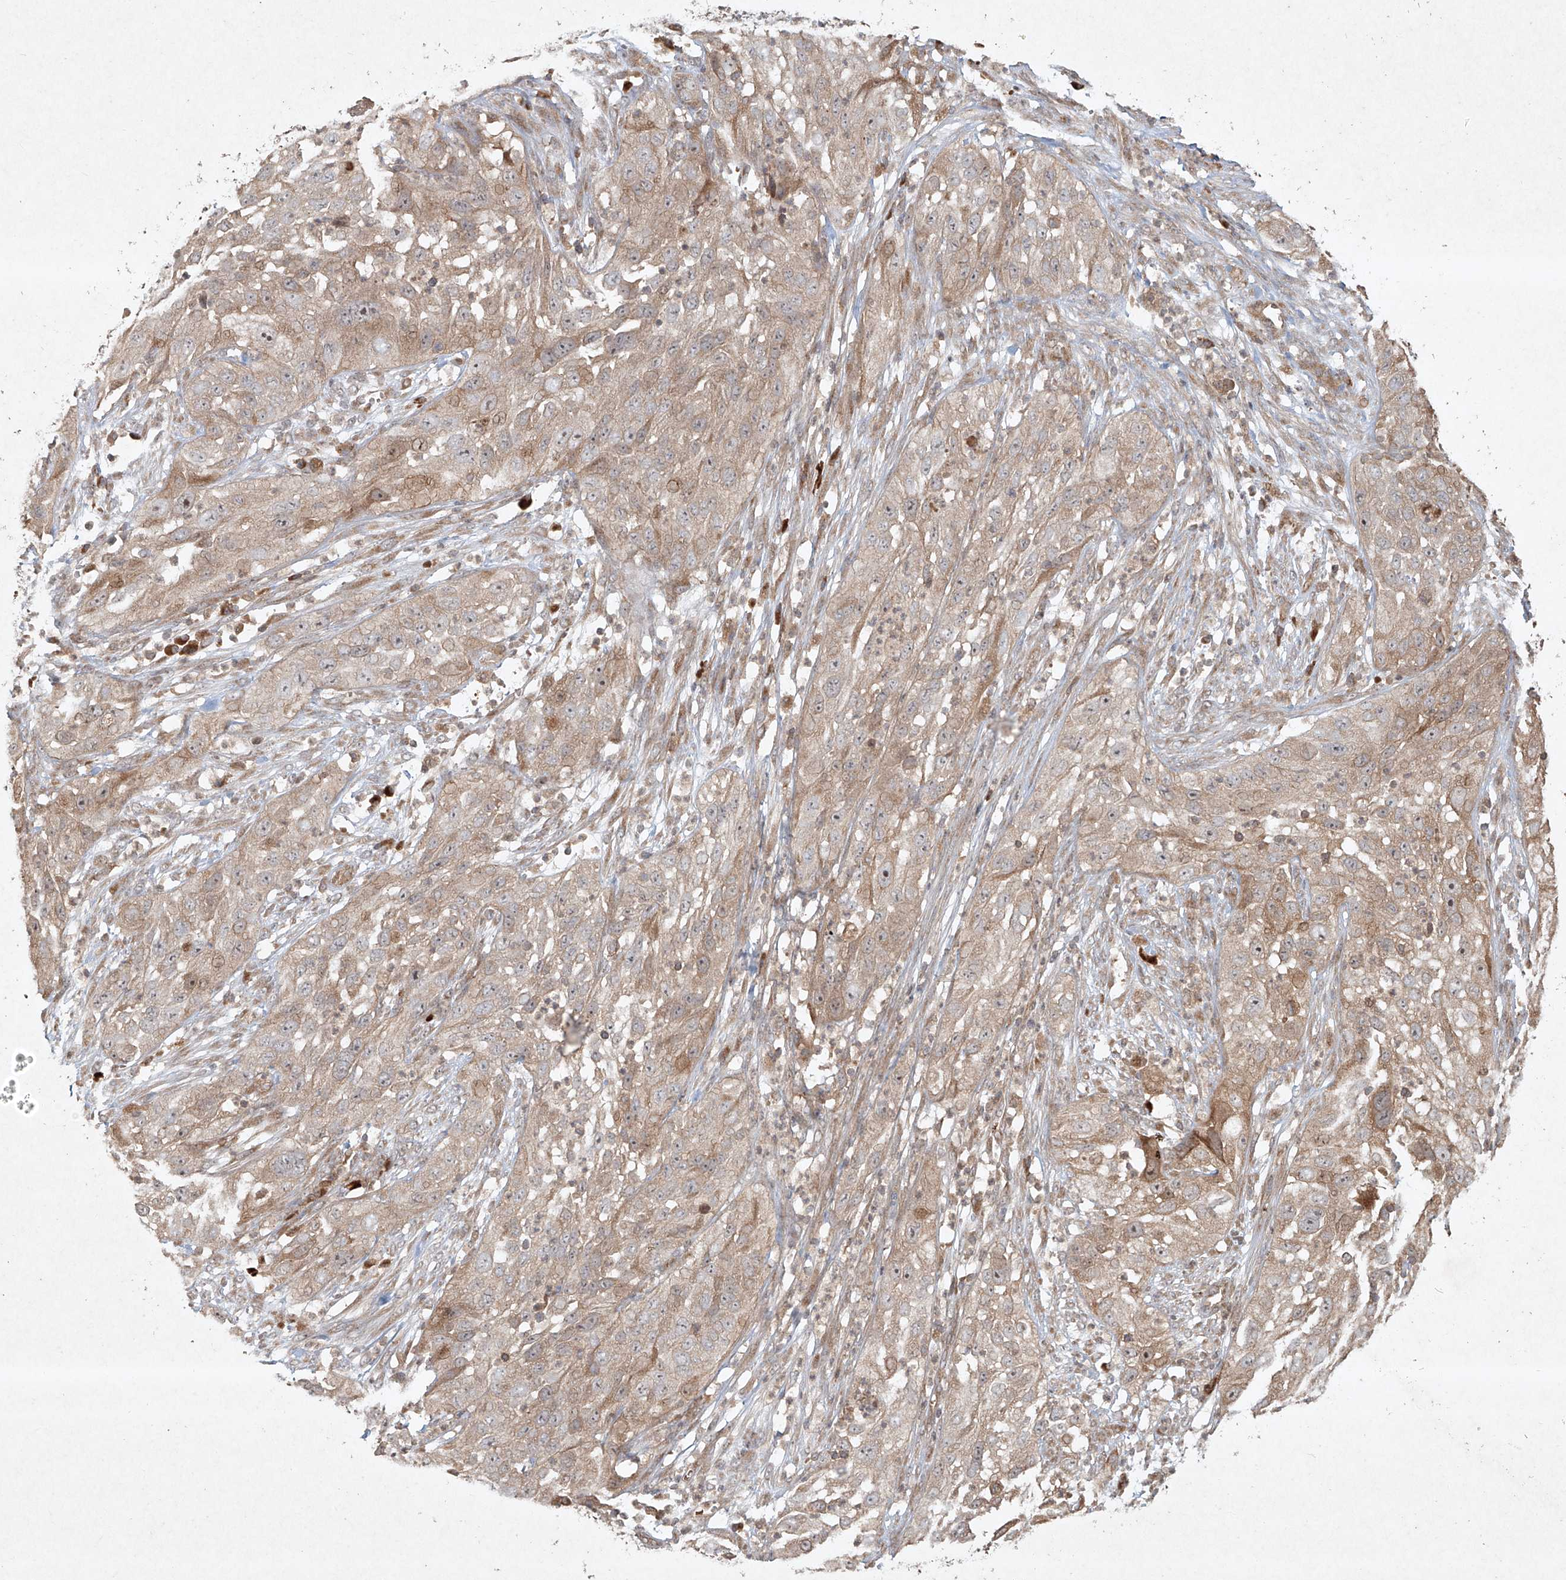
{"staining": {"intensity": "weak", "quantity": "25%-75%", "location": "cytoplasmic/membranous,nuclear"}, "tissue": "cervical cancer", "cell_type": "Tumor cells", "image_type": "cancer", "snomed": [{"axis": "morphology", "description": "Squamous cell carcinoma, NOS"}, {"axis": "topography", "description": "Cervix"}], "caption": "A high-resolution image shows immunohistochemistry staining of squamous cell carcinoma (cervical), which shows weak cytoplasmic/membranous and nuclear staining in about 25%-75% of tumor cells.", "gene": "CYYR1", "patient": {"sex": "female", "age": 32}}